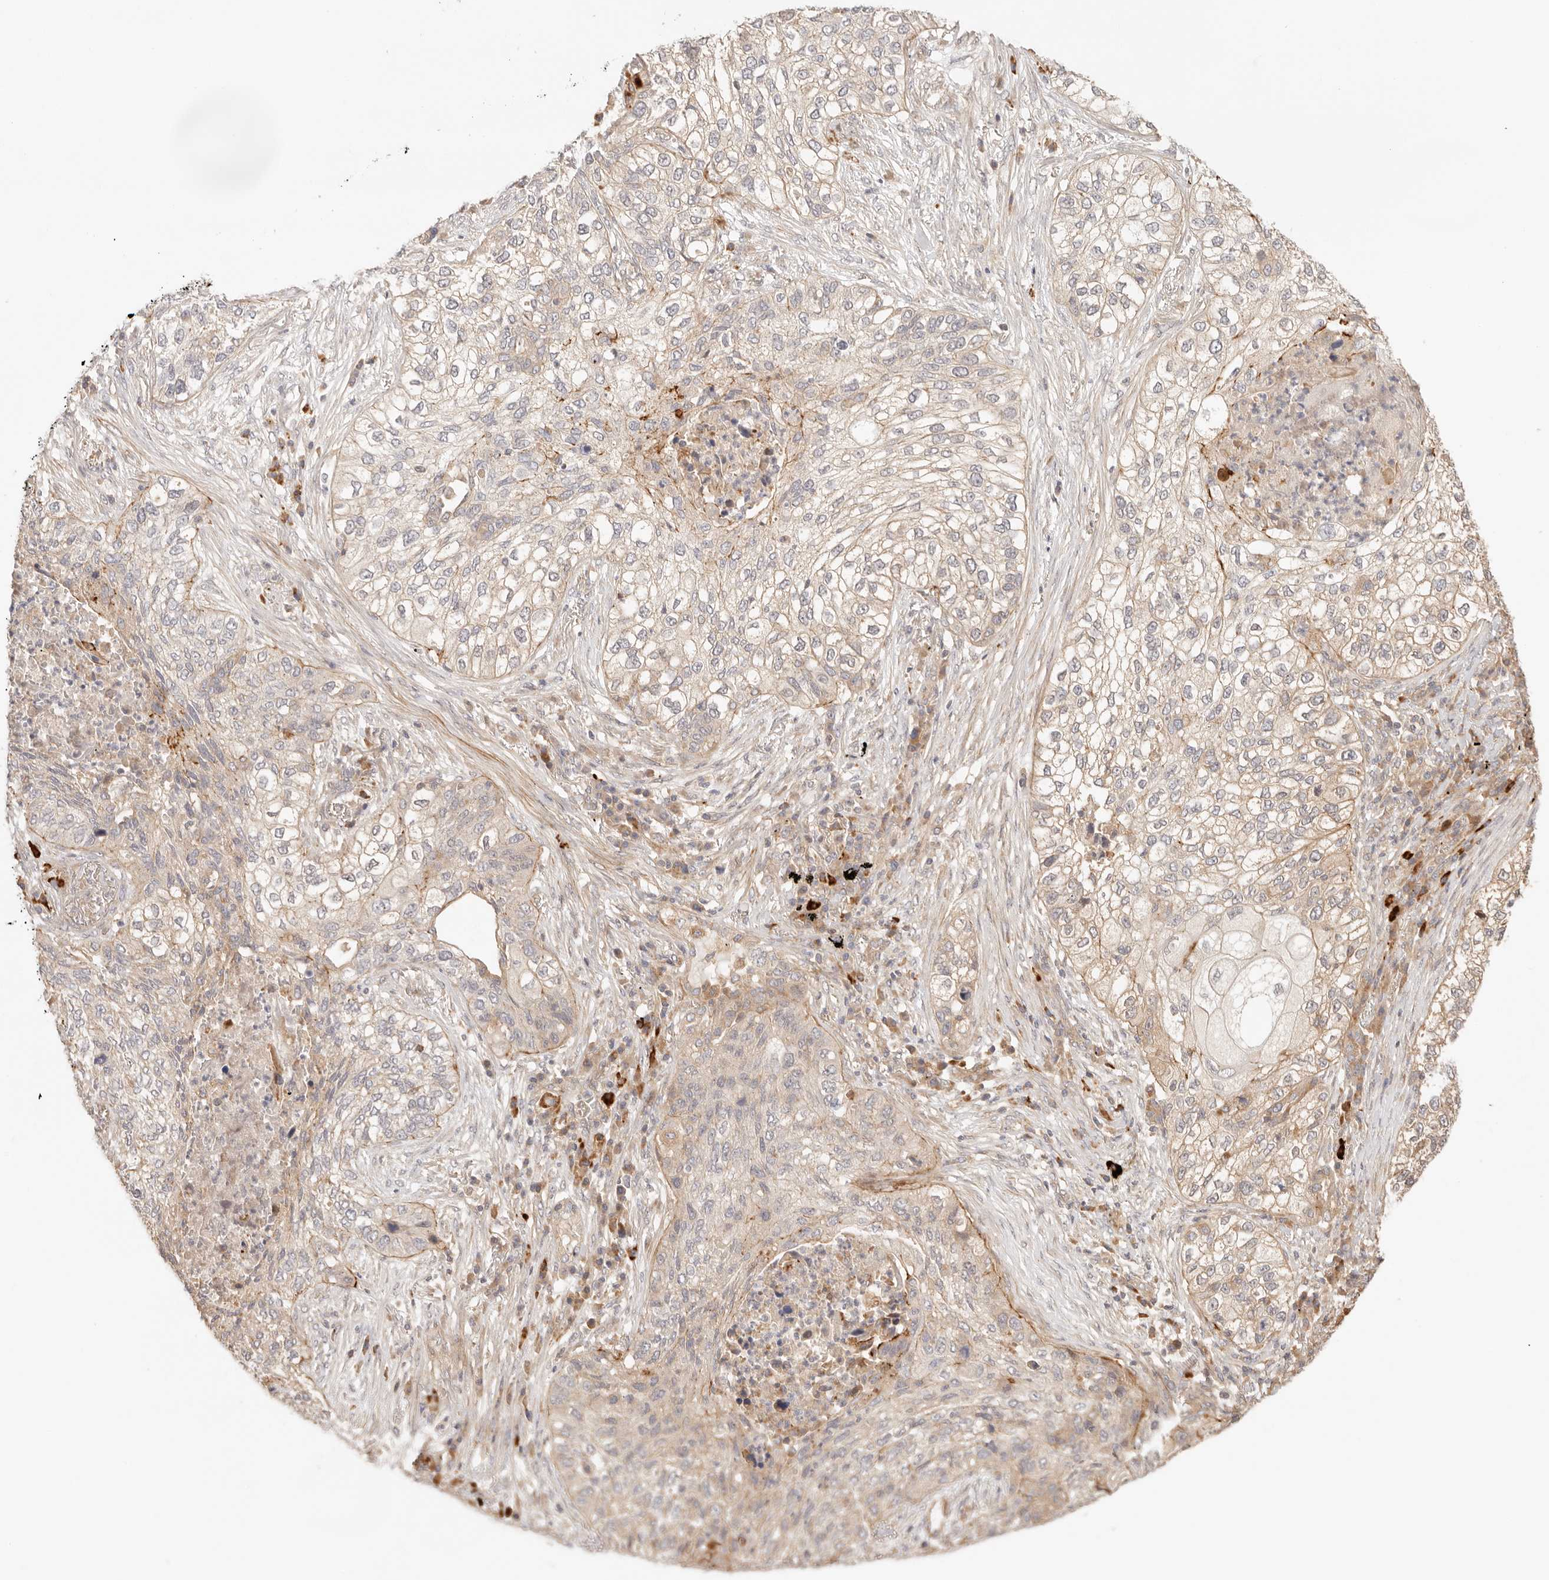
{"staining": {"intensity": "weak", "quantity": "25%-75%", "location": "cytoplasmic/membranous"}, "tissue": "lung cancer", "cell_type": "Tumor cells", "image_type": "cancer", "snomed": [{"axis": "morphology", "description": "Squamous cell carcinoma, NOS"}, {"axis": "topography", "description": "Lung"}], "caption": "A brown stain shows weak cytoplasmic/membranous expression of a protein in human lung cancer tumor cells.", "gene": "IL1R2", "patient": {"sex": "female", "age": 63}}